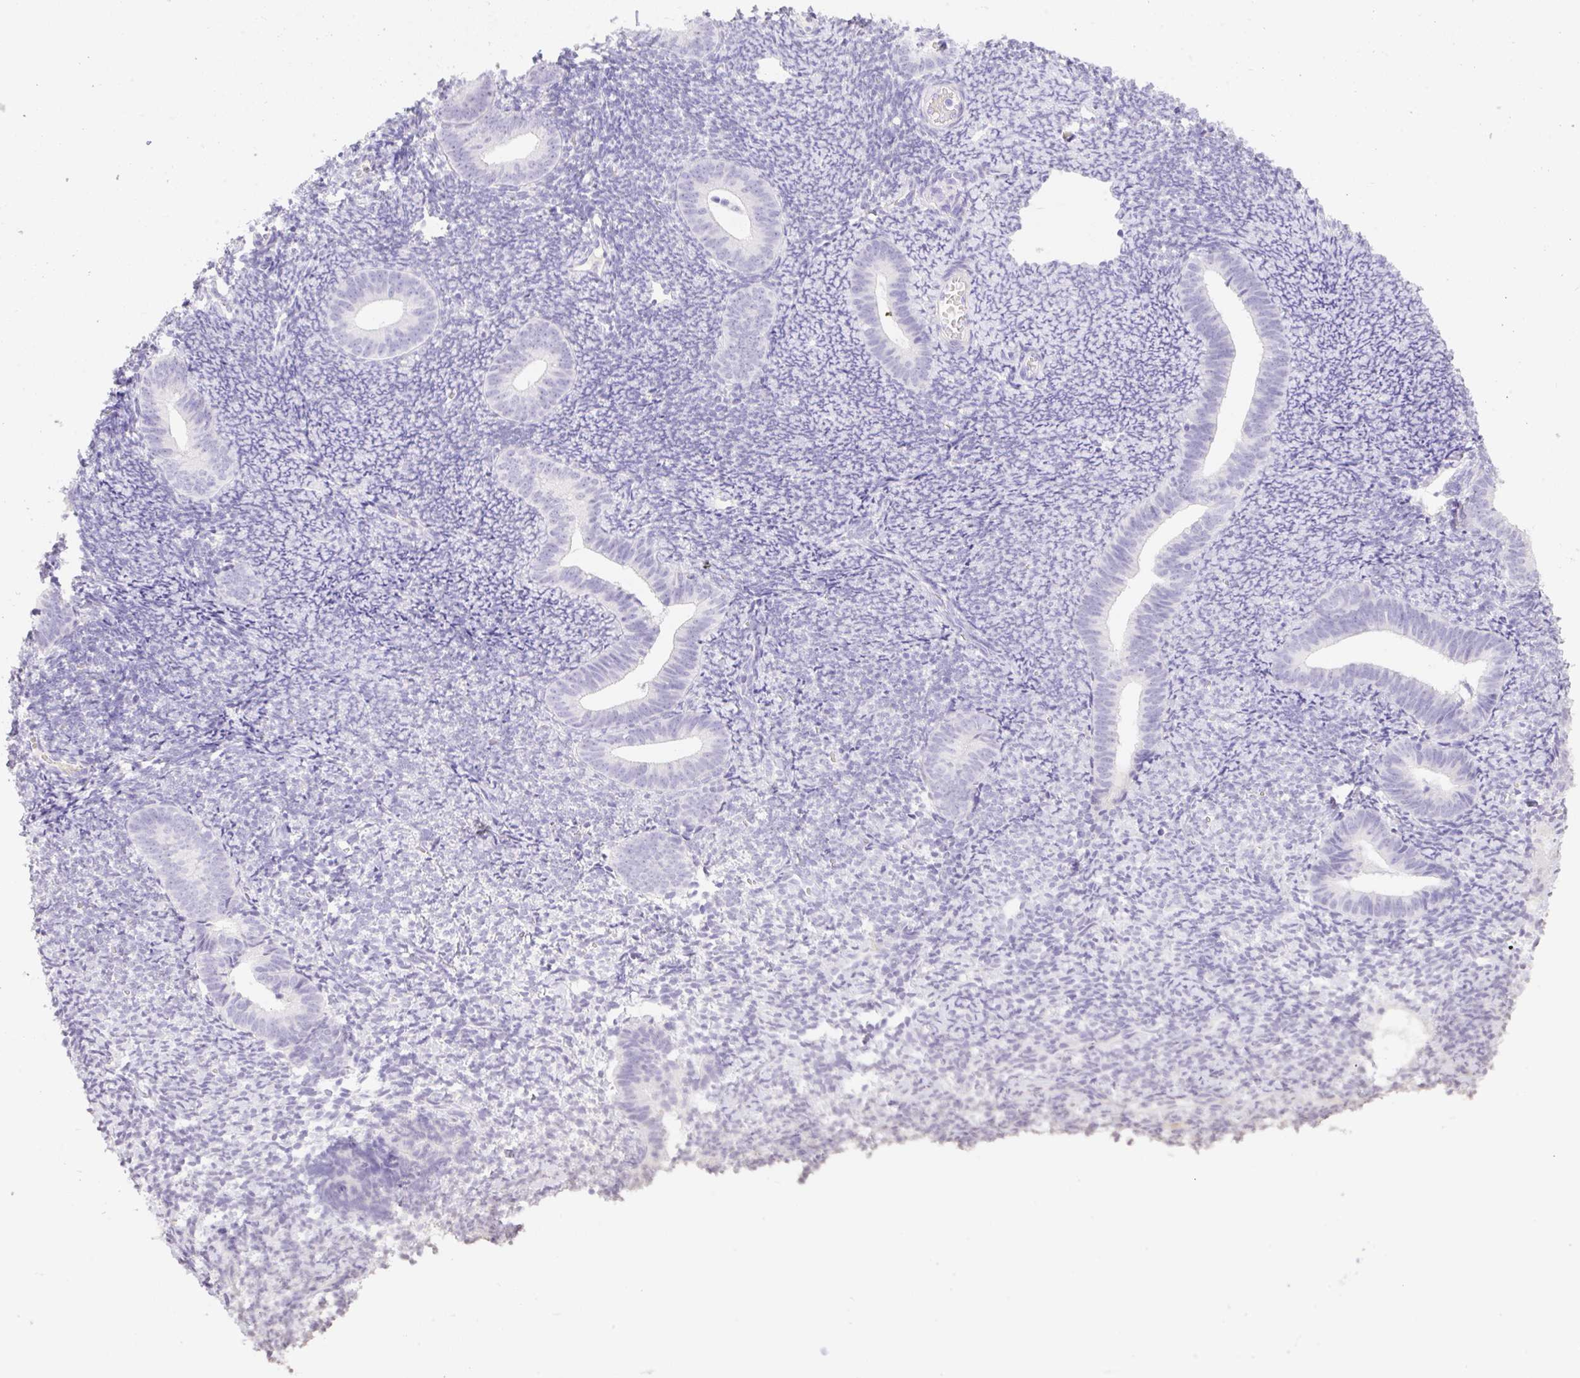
{"staining": {"intensity": "negative", "quantity": "none", "location": "none"}, "tissue": "endometrium", "cell_type": "Cells in endometrial stroma", "image_type": "normal", "snomed": [{"axis": "morphology", "description": "Normal tissue, NOS"}, {"axis": "topography", "description": "Endometrium"}], "caption": "Protein analysis of benign endometrium reveals no significant expression in cells in endometrial stroma.", "gene": "HCRTR2", "patient": {"sex": "female", "age": 39}}